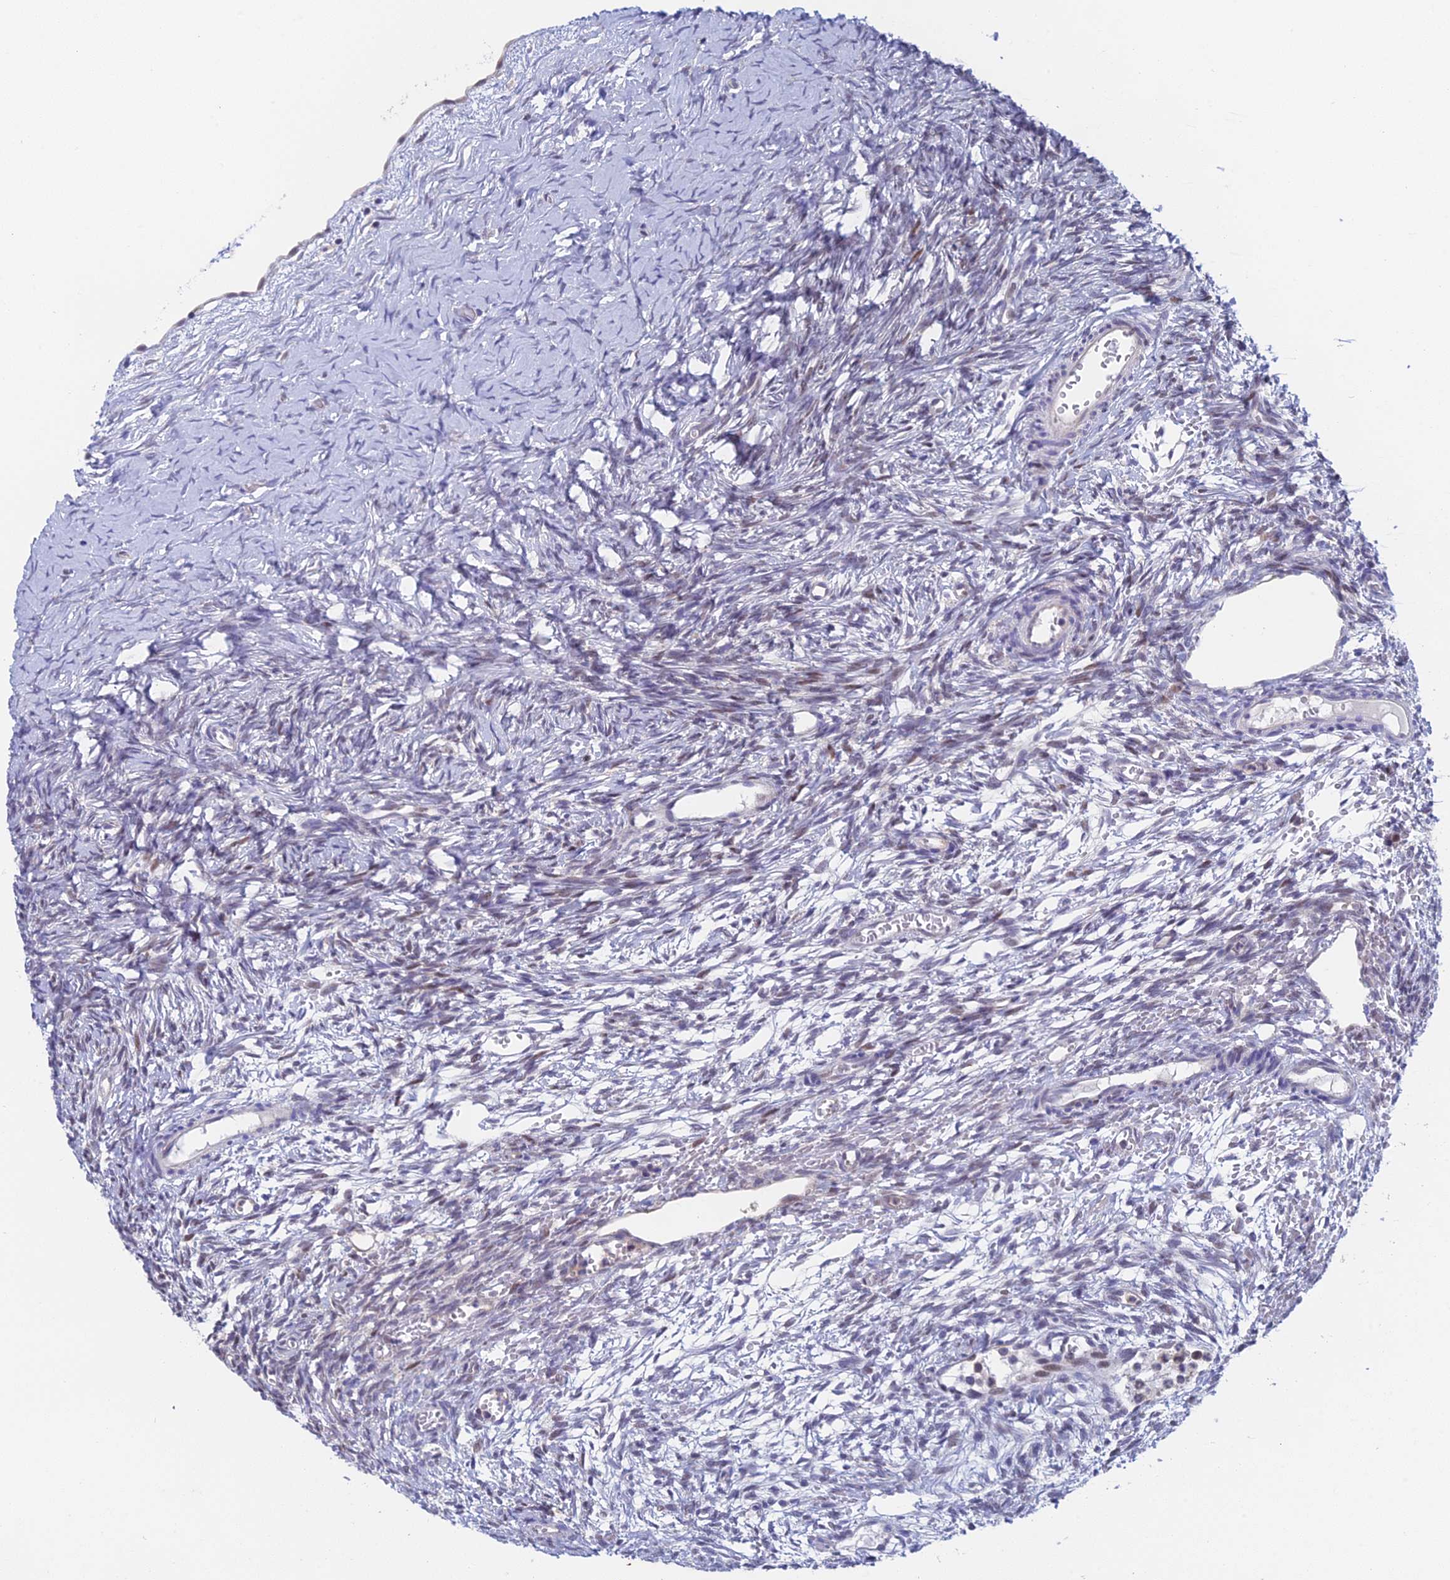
{"staining": {"intensity": "negative", "quantity": "none", "location": "none"}, "tissue": "ovary", "cell_type": "Ovarian stroma cells", "image_type": "normal", "snomed": [{"axis": "morphology", "description": "Normal tissue, NOS"}, {"axis": "topography", "description": "Ovary"}], "caption": "The image exhibits no staining of ovarian stroma cells in normal ovary.", "gene": "MRPL17", "patient": {"sex": "female", "age": 39}}